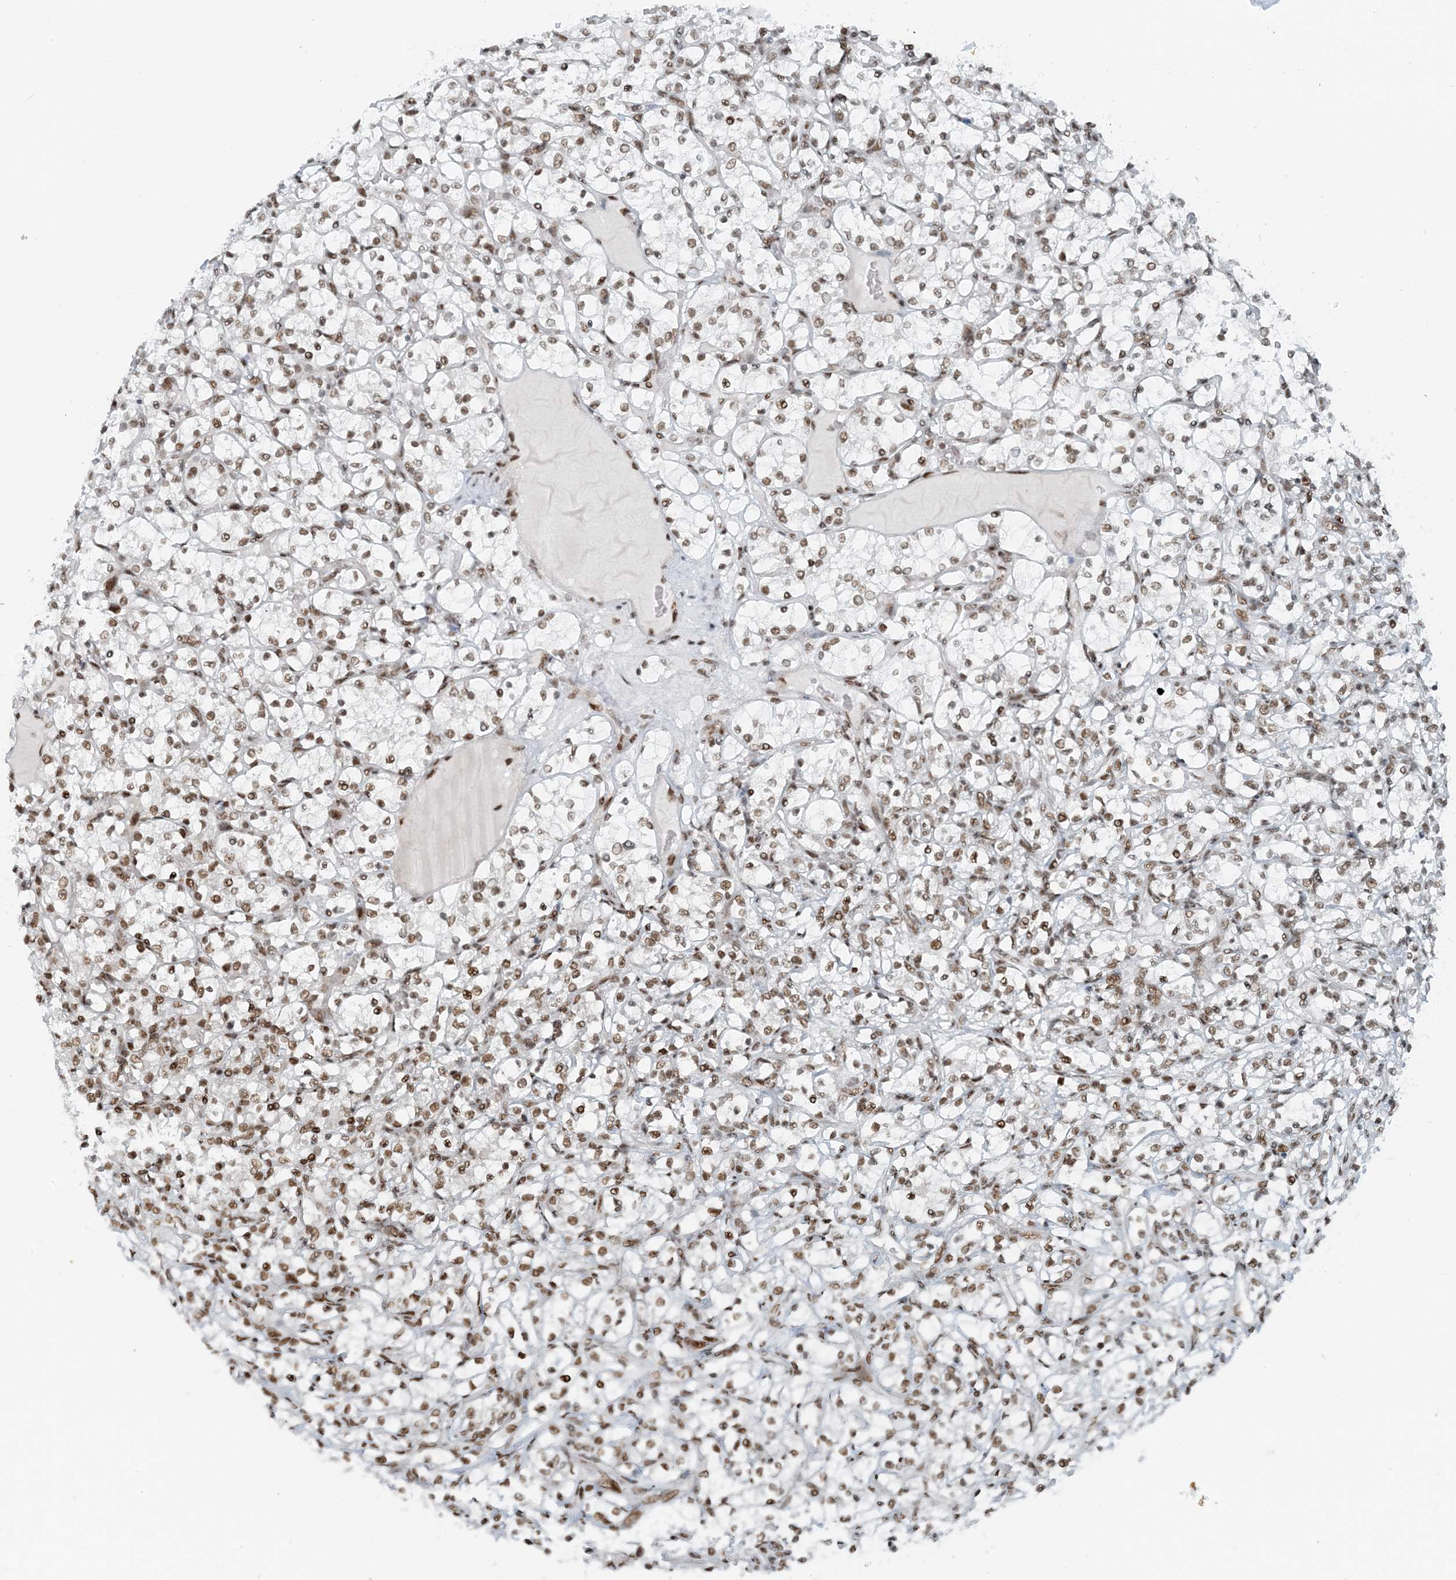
{"staining": {"intensity": "moderate", "quantity": ">75%", "location": "nuclear"}, "tissue": "renal cancer", "cell_type": "Tumor cells", "image_type": "cancer", "snomed": [{"axis": "morphology", "description": "Adenocarcinoma, NOS"}, {"axis": "topography", "description": "Kidney"}], "caption": "Brown immunohistochemical staining in human adenocarcinoma (renal) reveals moderate nuclear expression in about >75% of tumor cells.", "gene": "ZNF500", "patient": {"sex": "female", "age": 69}}